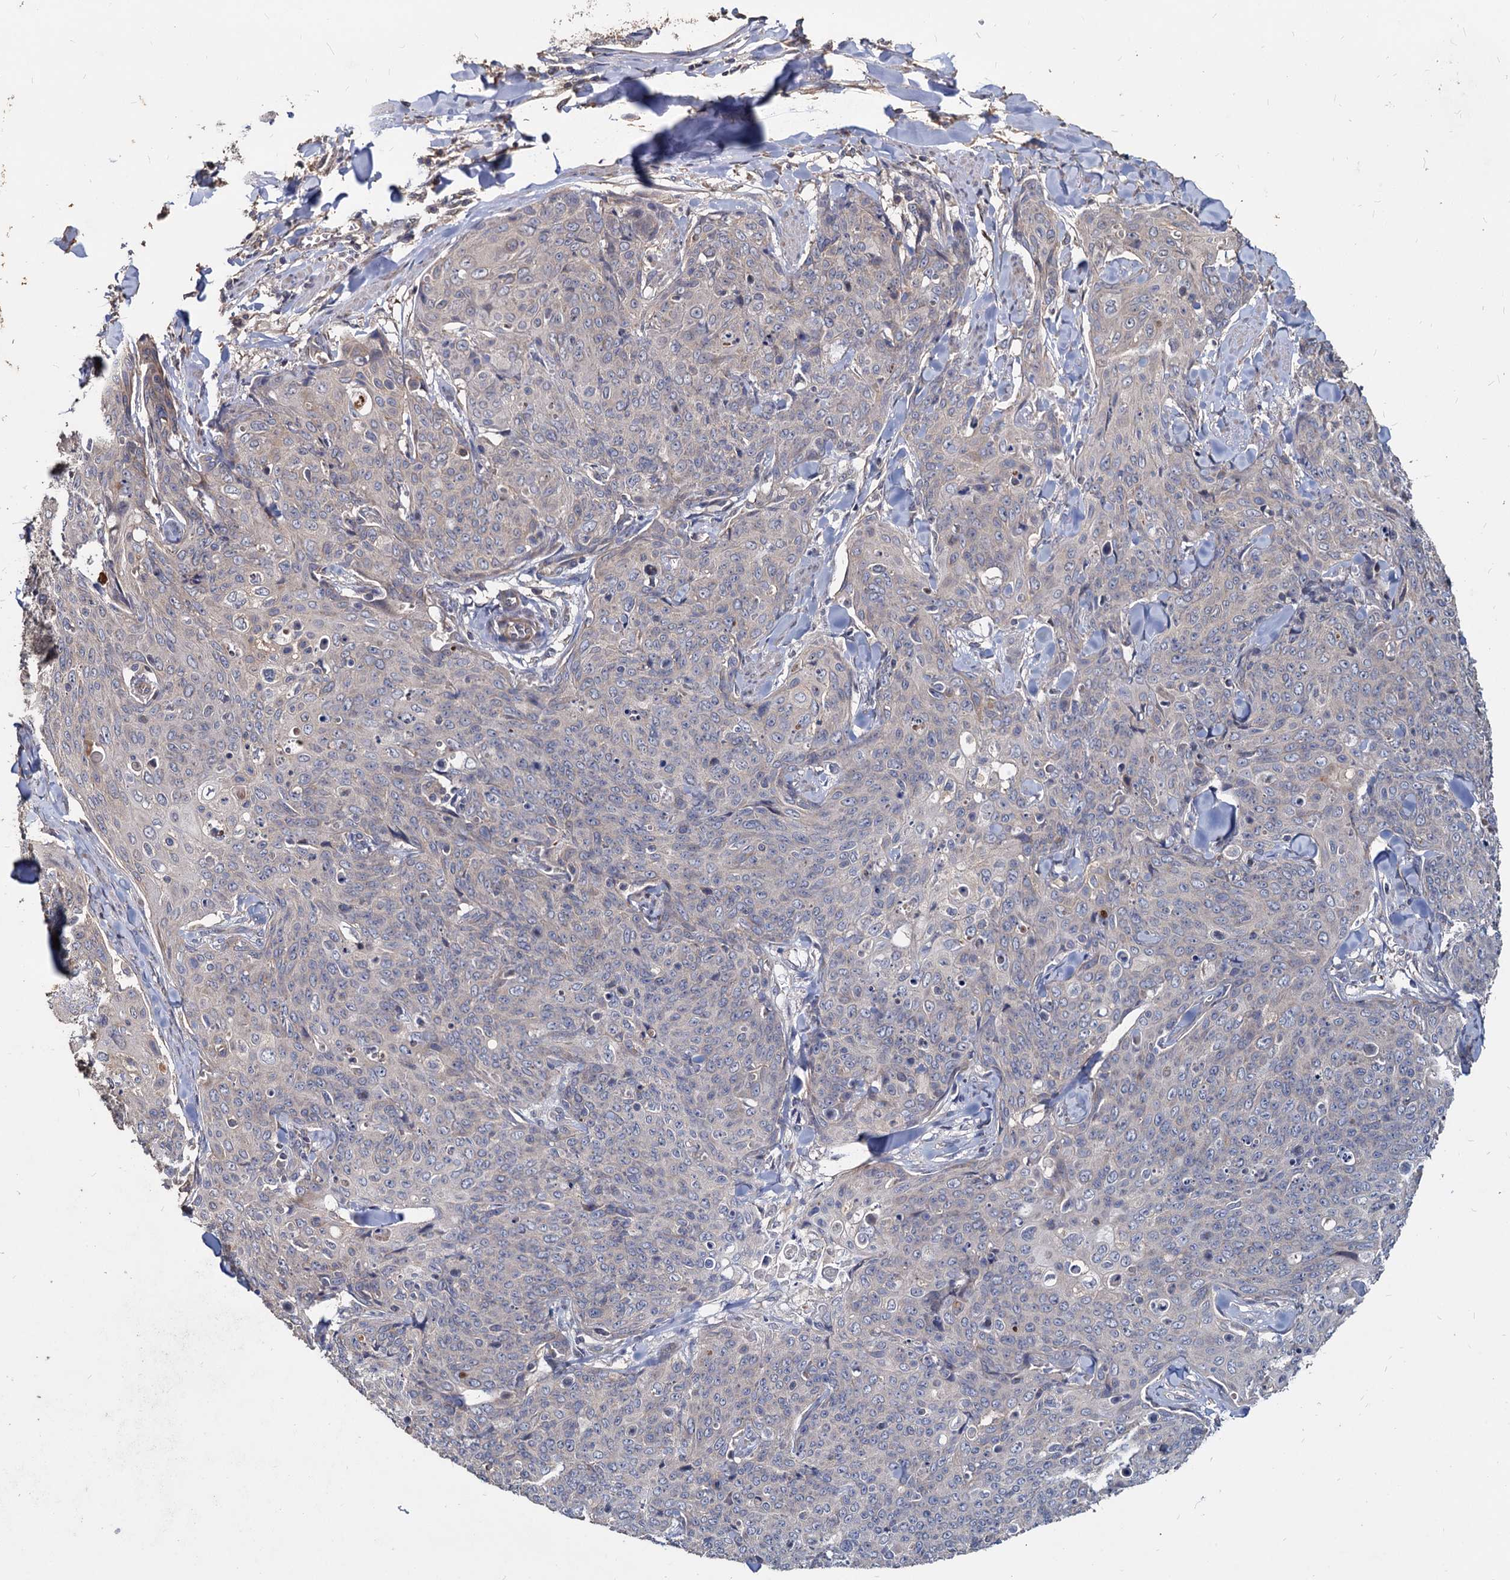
{"staining": {"intensity": "negative", "quantity": "none", "location": "none"}, "tissue": "skin cancer", "cell_type": "Tumor cells", "image_type": "cancer", "snomed": [{"axis": "morphology", "description": "Squamous cell carcinoma, NOS"}, {"axis": "topography", "description": "Skin"}, {"axis": "topography", "description": "Vulva"}], "caption": "Immunohistochemistry of squamous cell carcinoma (skin) shows no expression in tumor cells.", "gene": "DEPDC4", "patient": {"sex": "female", "age": 85}}